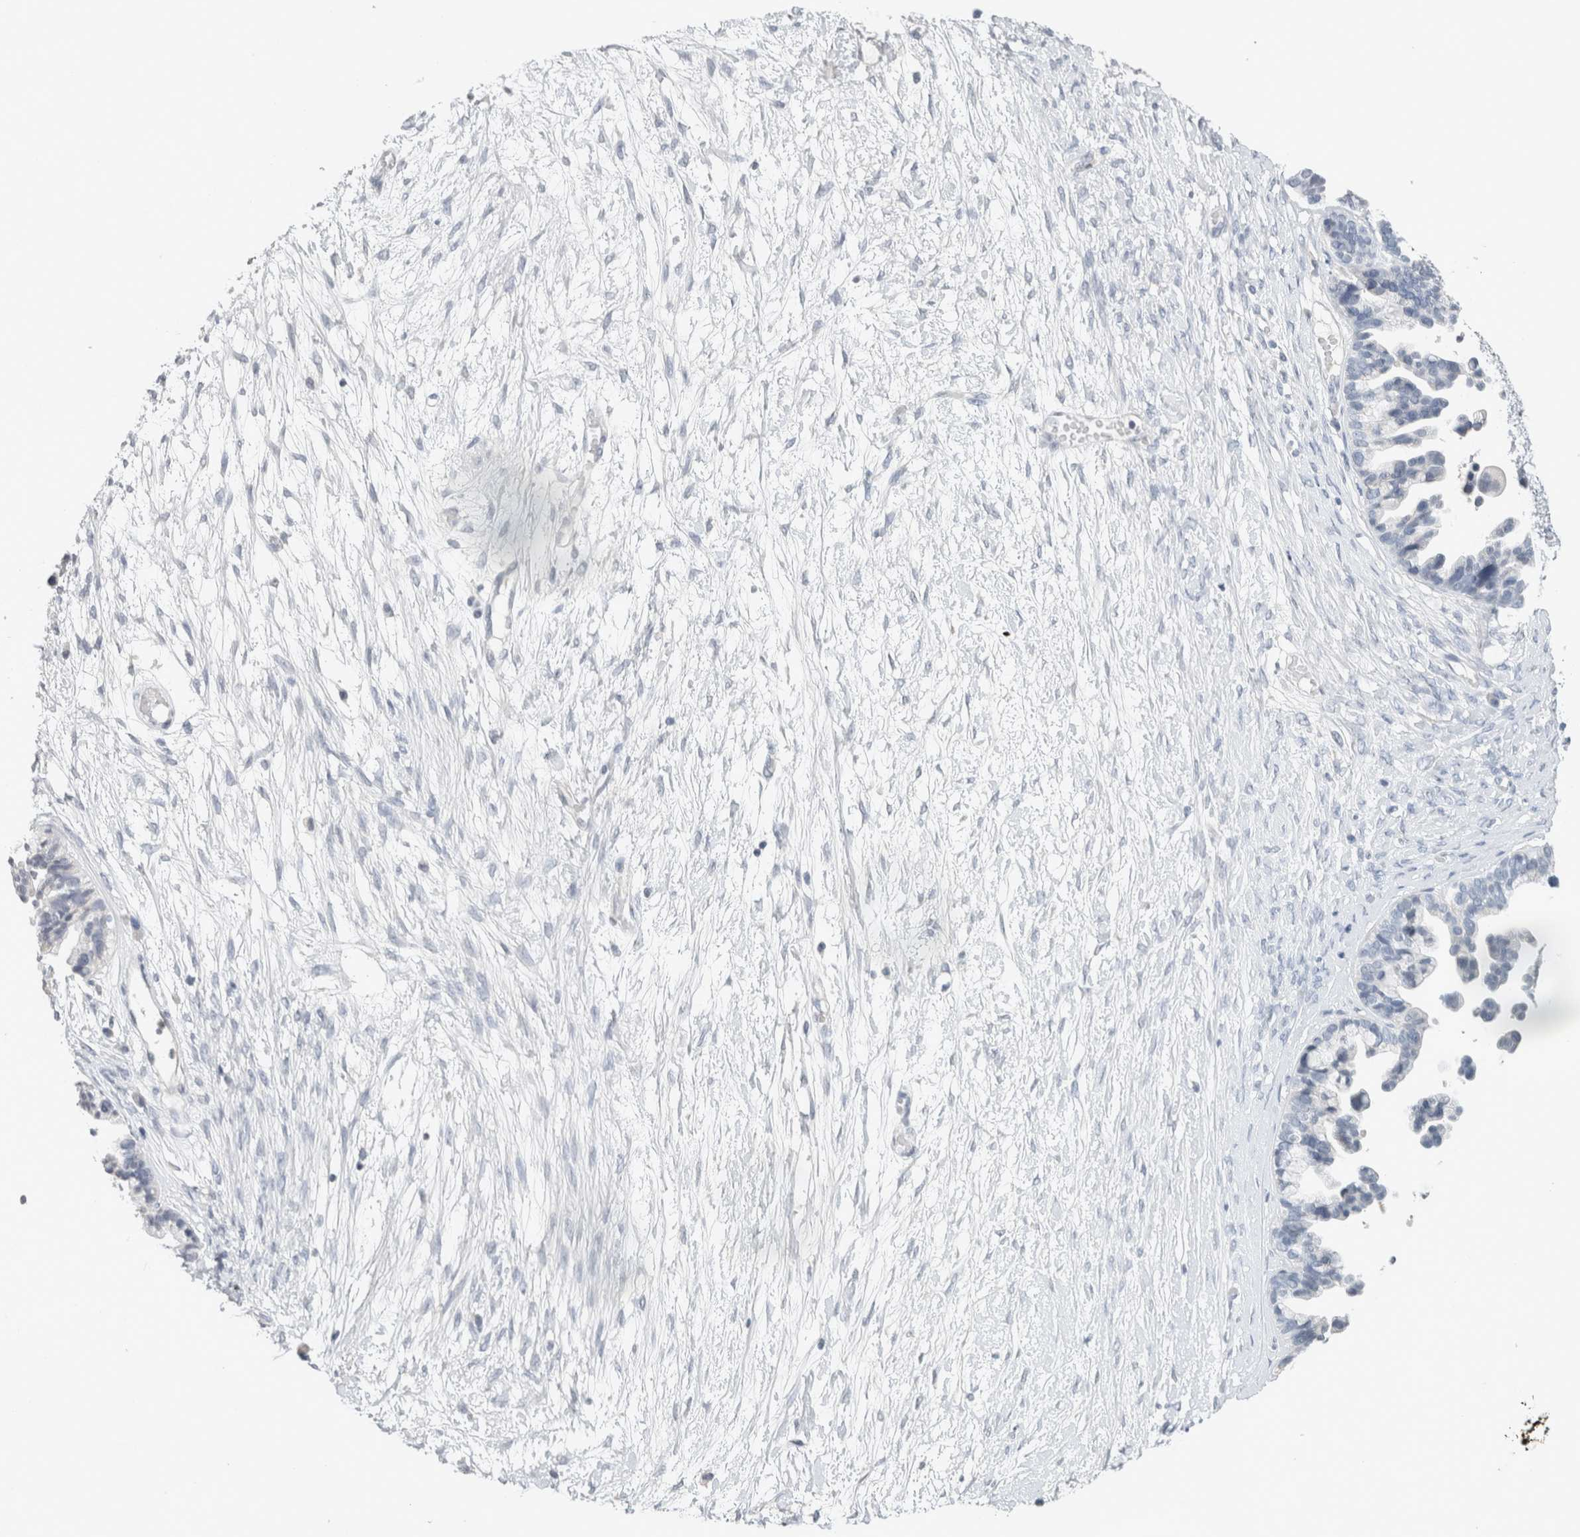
{"staining": {"intensity": "negative", "quantity": "none", "location": "none"}, "tissue": "ovarian cancer", "cell_type": "Tumor cells", "image_type": "cancer", "snomed": [{"axis": "morphology", "description": "Cystadenocarcinoma, serous, NOS"}, {"axis": "topography", "description": "Ovary"}], "caption": "The immunohistochemistry photomicrograph has no significant expression in tumor cells of ovarian serous cystadenocarcinoma tissue. (DAB (3,3'-diaminobenzidine) immunohistochemistry with hematoxylin counter stain).", "gene": "CRAT", "patient": {"sex": "female", "age": 56}}